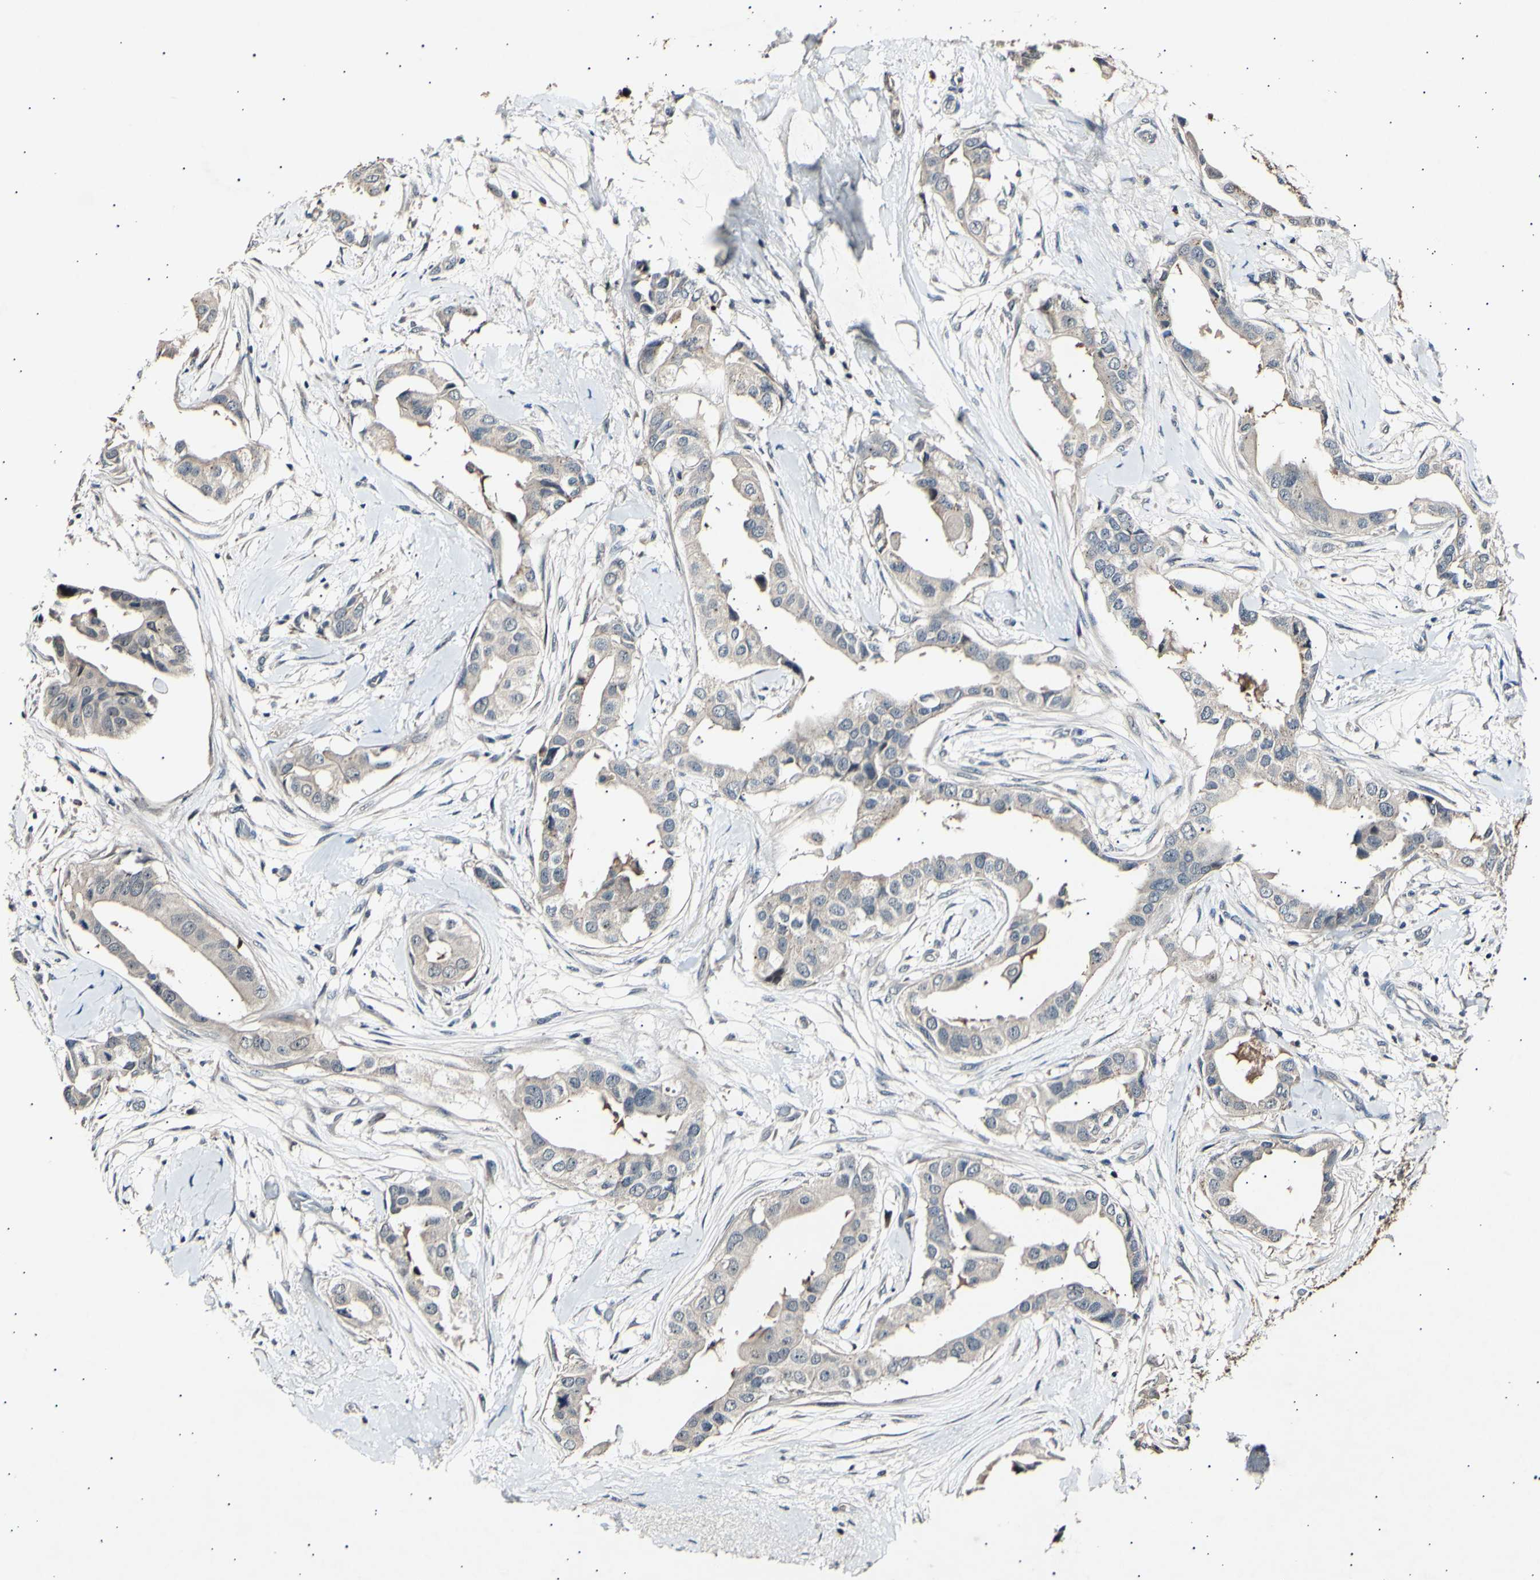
{"staining": {"intensity": "weak", "quantity": ">75%", "location": "cytoplasmic/membranous"}, "tissue": "breast cancer", "cell_type": "Tumor cells", "image_type": "cancer", "snomed": [{"axis": "morphology", "description": "Duct carcinoma"}, {"axis": "topography", "description": "Breast"}], "caption": "This histopathology image shows immunohistochemistry staining of breast invasive ductal carcinoma, with low weak cytoplasmic/membranous positivity in approximately >75% of tumor cells.", "gene": "ADCY3", "patient": {"sex": "female", "age": 40}}